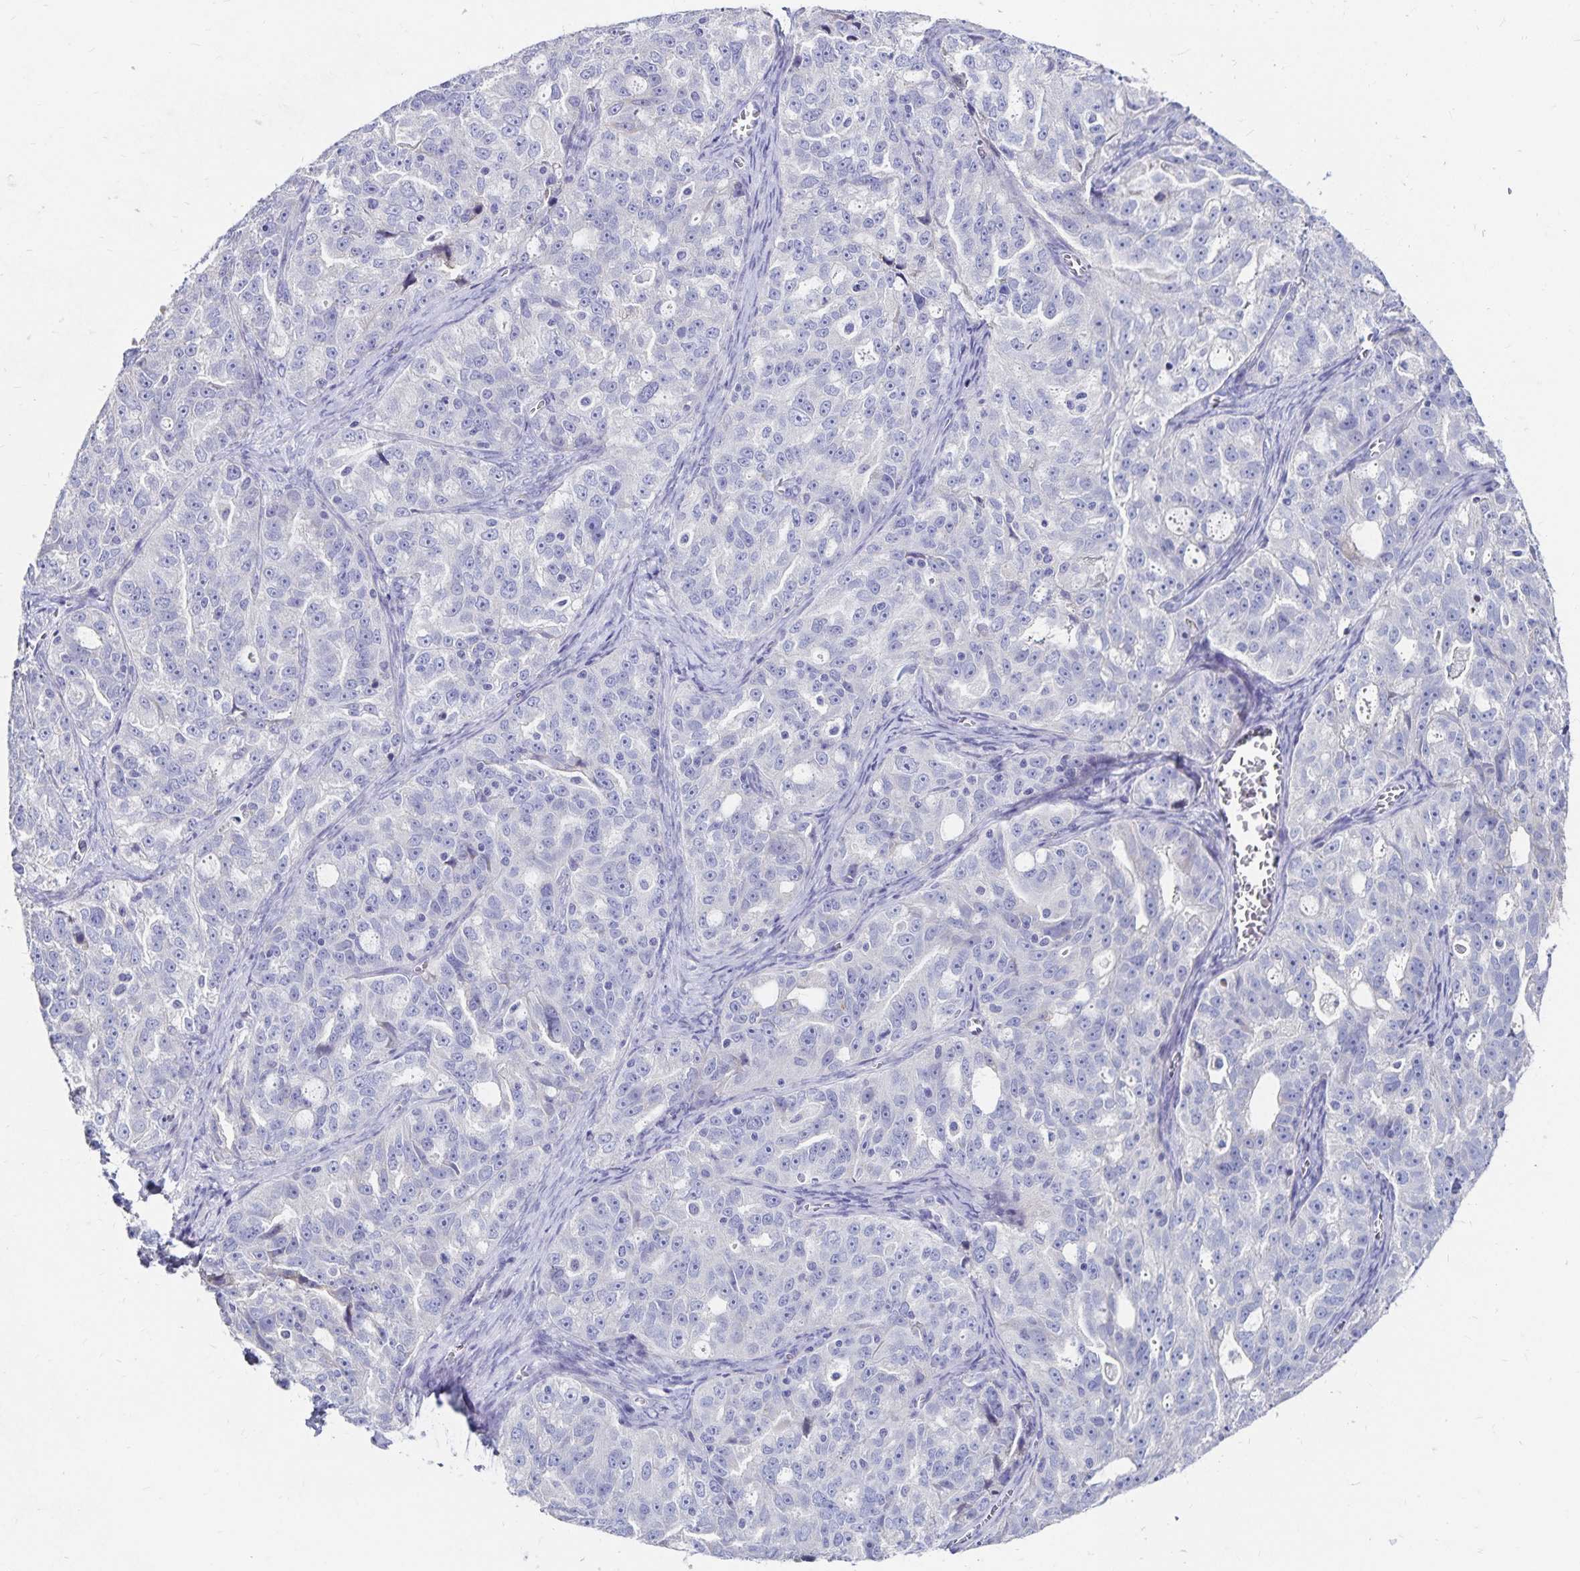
{"staining": {"intensity": "negative", "quantity": "none", "location": "none"}, "tissue": "ovarian cancer", "cell_type": "Tumor cells", "image_type": "cancer", "snomed": [{"axis": "morphology", "description": "Cystadenocarcinoma, serous, NOS"}, {"axis": "topography", "description": "Ovary"}], "caption": "This is an immunohistochemistry micrograph of ovarian serous cystadenocarcinoma. There is no expression in tumor cells.", "gene": "PAX5", "patient": {"sex": "female", "age": 51}}